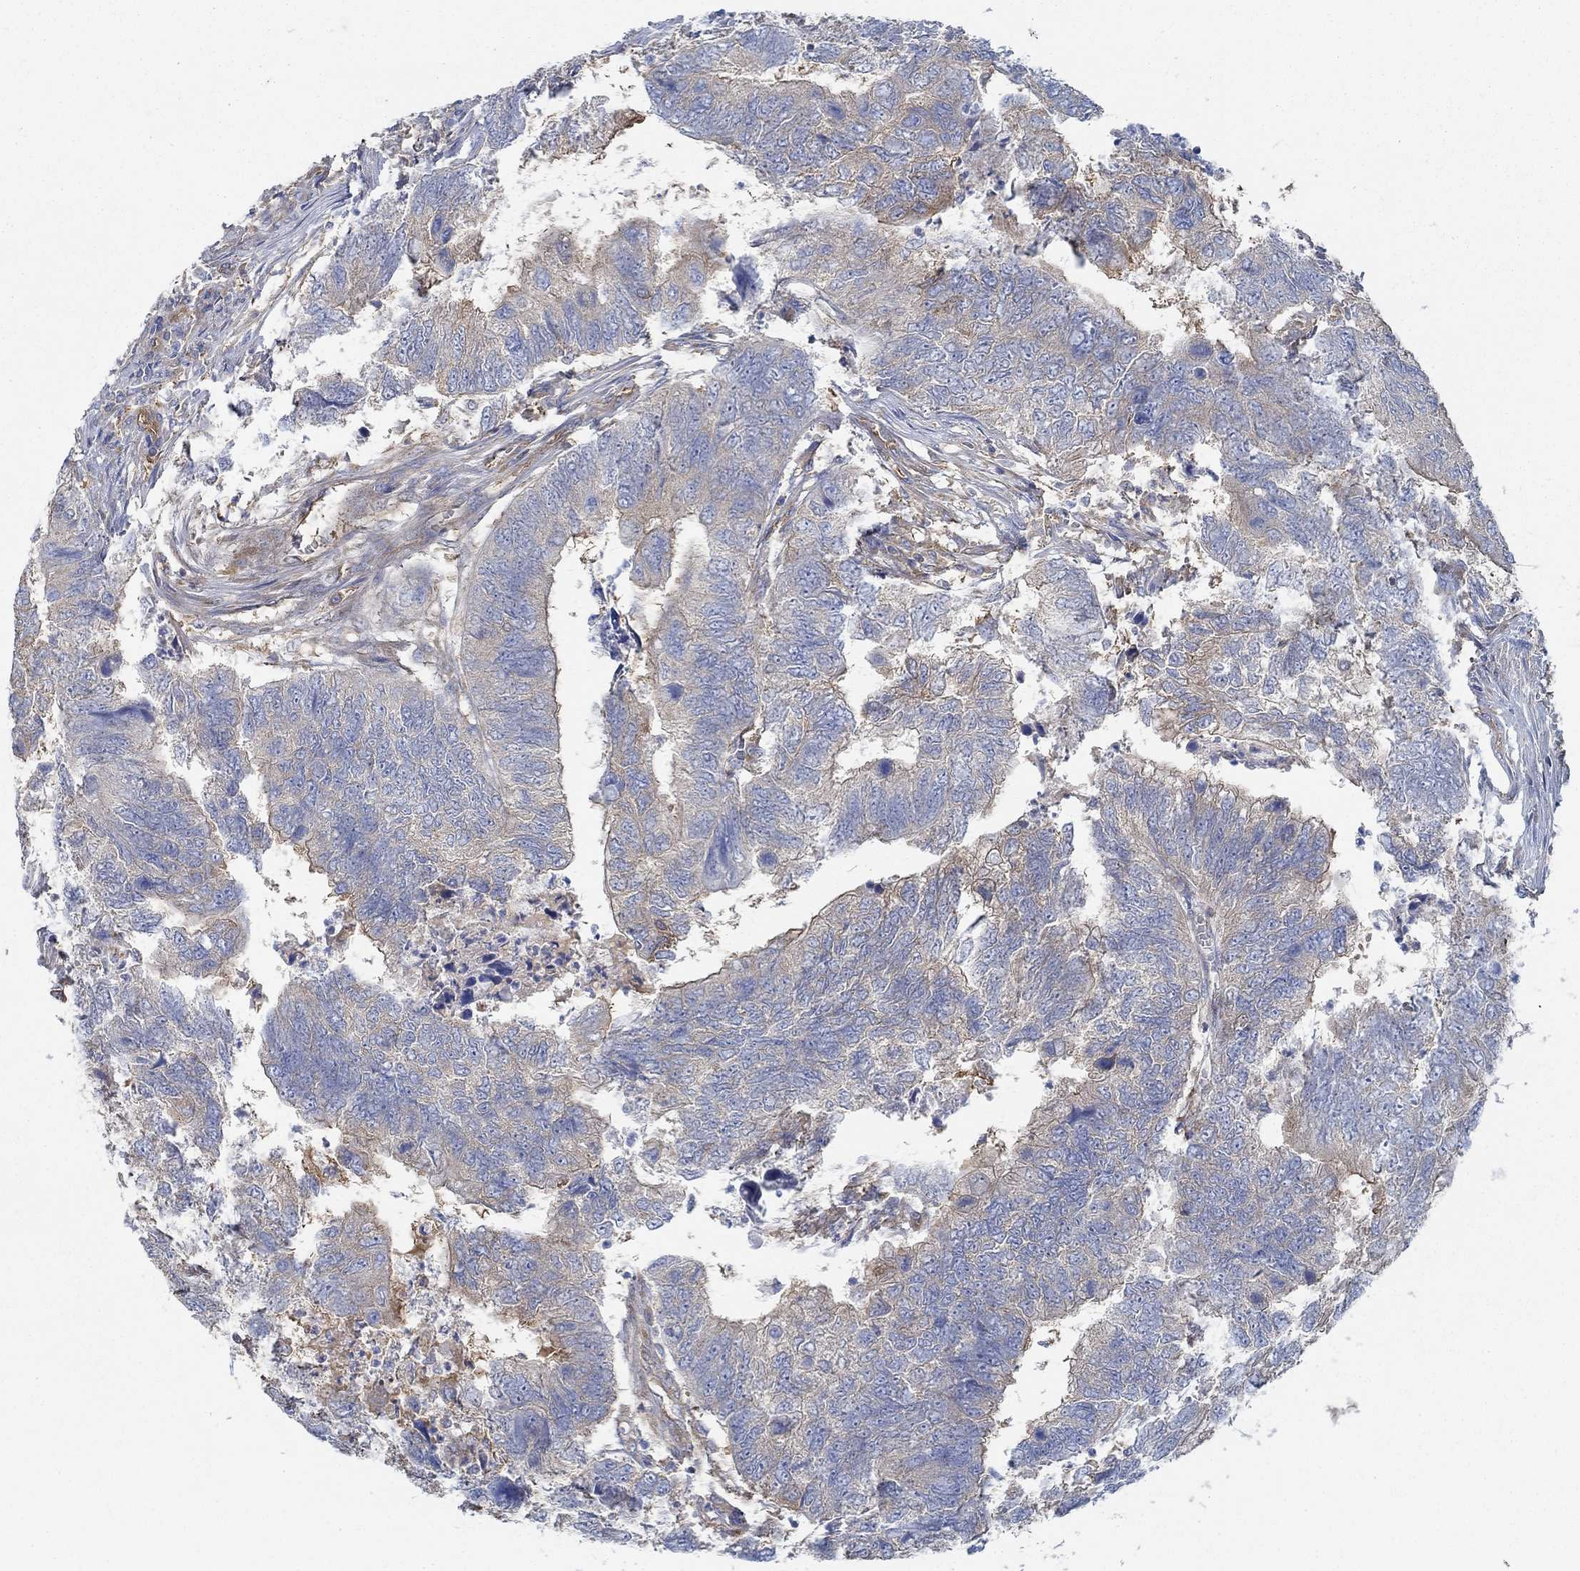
{"staining": {"intensity": "moderate", "quantity": "<25%", "location": "cytoplasmic/membranous"}, "tissue": "colorectal cancer", "cell_type": "Tumor cells", "image_type": "cancer", "snomed": [{"axis": "morphology", "description": "Adenocarcinoma, NOS"}, {"axis": "topography", "description": "Colon"}], "caption": "A low amount of moderate cytoplasmic/membranous expression is seen in approximately <25% of tumor cells in colorectal cancer (adenocarcinoma) tissue.", "gene": "SPAG9", "patient": {"sex": "female", "age": 67}}